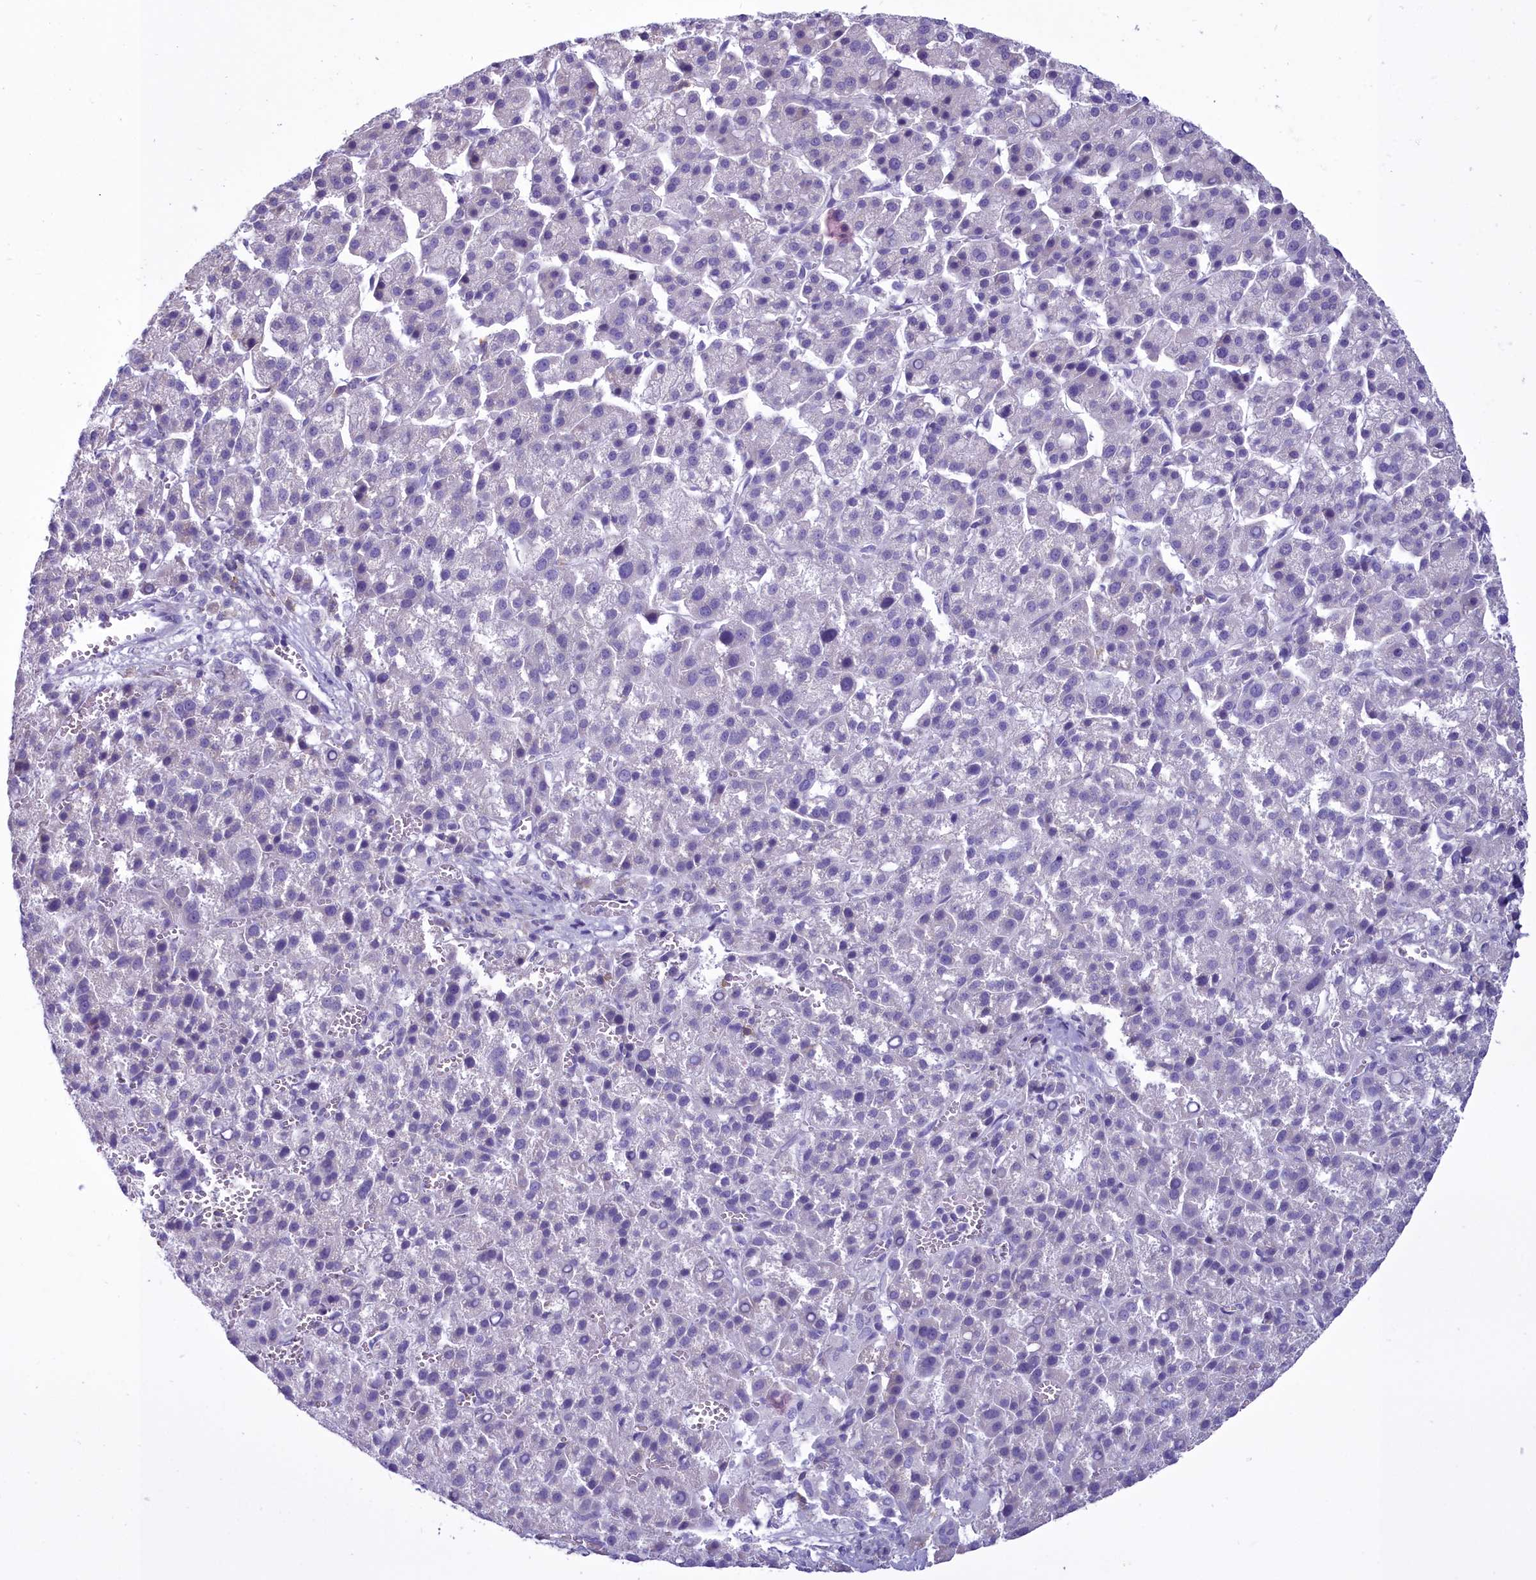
{"staining": {"intensity": "negative", "quantity": "none", "location": "none"}, "tissue": "liver cancer", "cell_type": "Tumor cells", "image_type": "cancer", "snomed": [{"axis": "morphology", "description": "Carcinoma, Hepatocellular, NOS"}, {"axis": "topography", "description": "Liver"}], "caption": "High power microscopy micrograph of an immunohistochemistry (IHC) image of liver cancer (hepatocellular carcinoma), revealing no significant staining in tumor cells.", "gene": "CD5", "patient": {"sex": "female", "age": 58}}